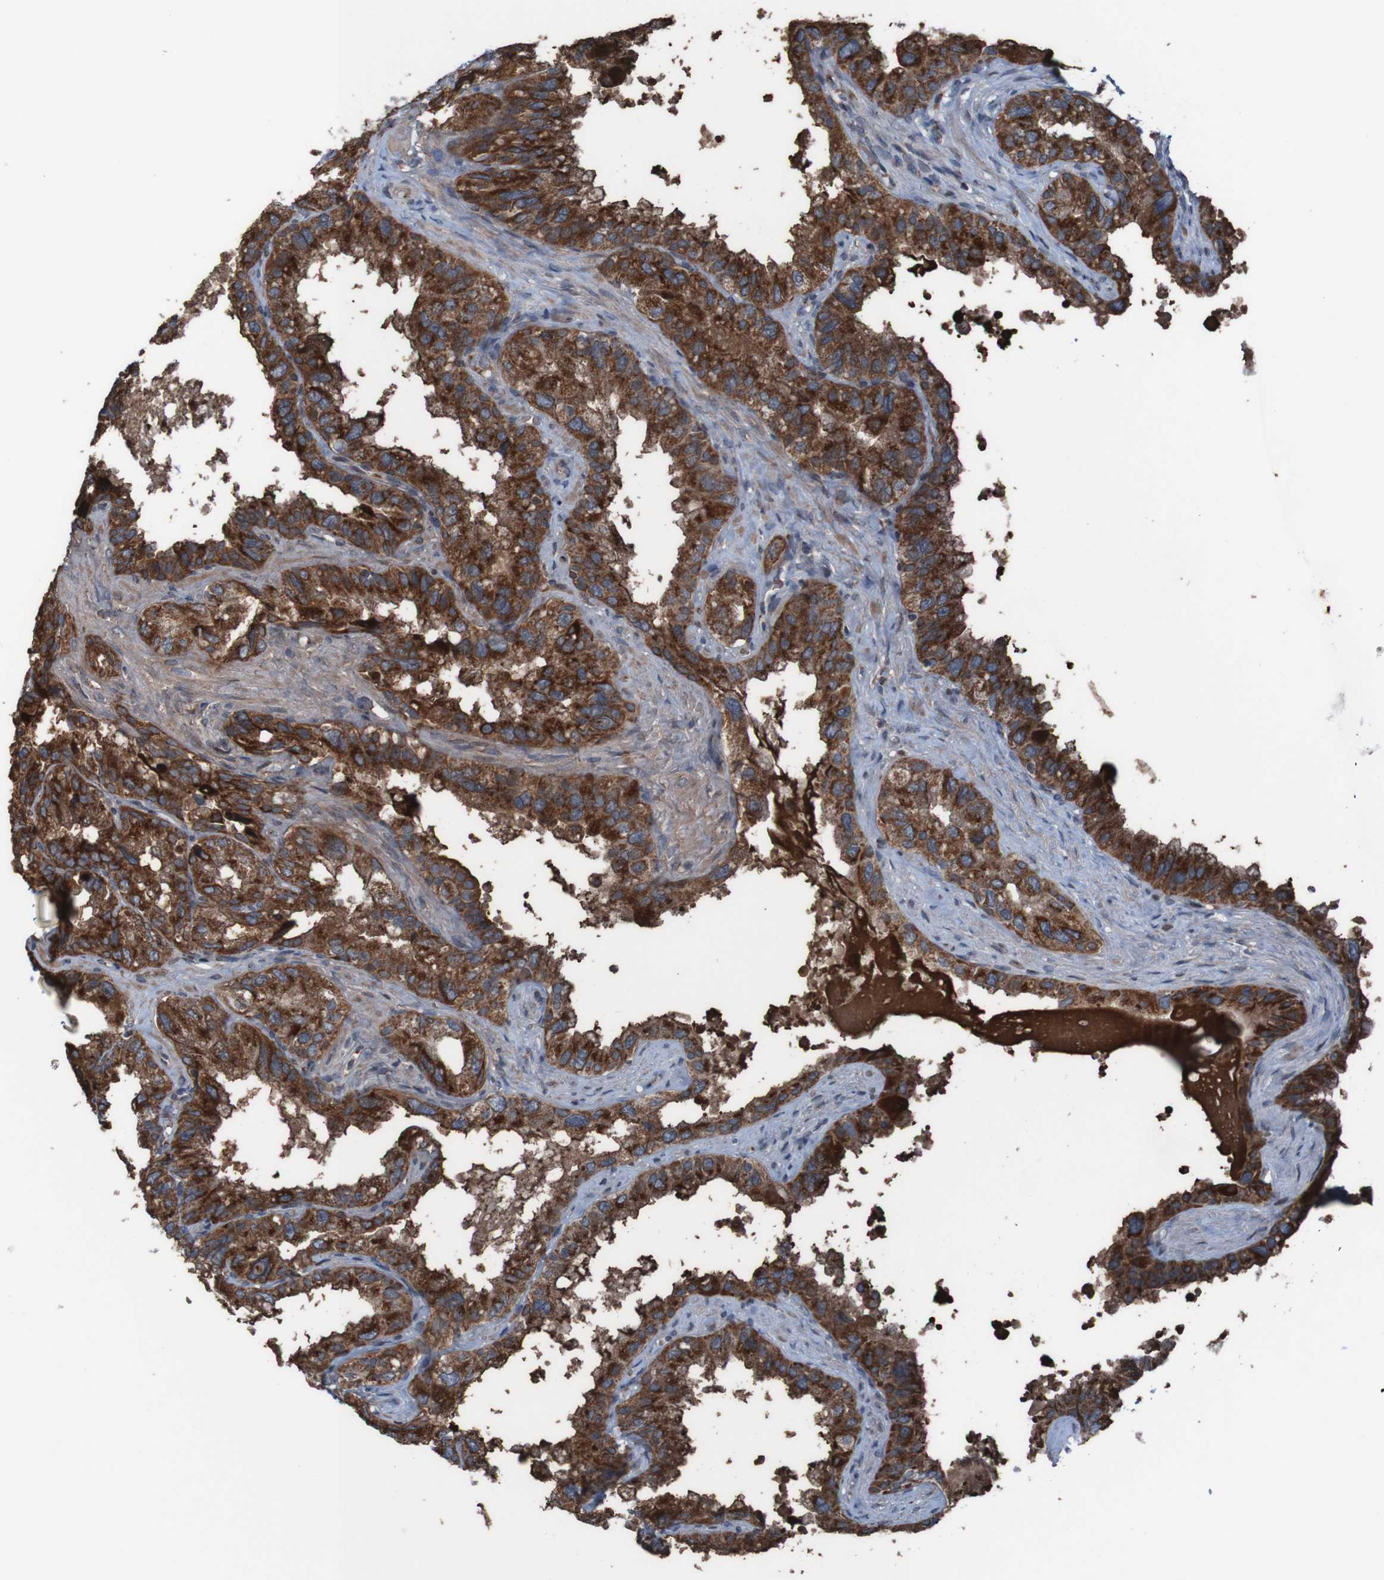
{"staining": {"intensity": "strong", "quantity": ">75%", "location": "cytoplasmic/membranous"}, "tissue": "seminal vesicle", "cell_type": "Glandular cells", "image_type": "normal", "snomed": [{"axis": "morphology", "description": "Normal tissue, NOS"}, {"axis": "topography", "description": "Seminal veicle"}], "caption": "This is an image of IHC staining of benign seminal vesicle, which shows strong staining in the cytoplasmic/membranous of glandular cells.", "gene": "UNG", "patient": {"sex": "male", "age": 68}}